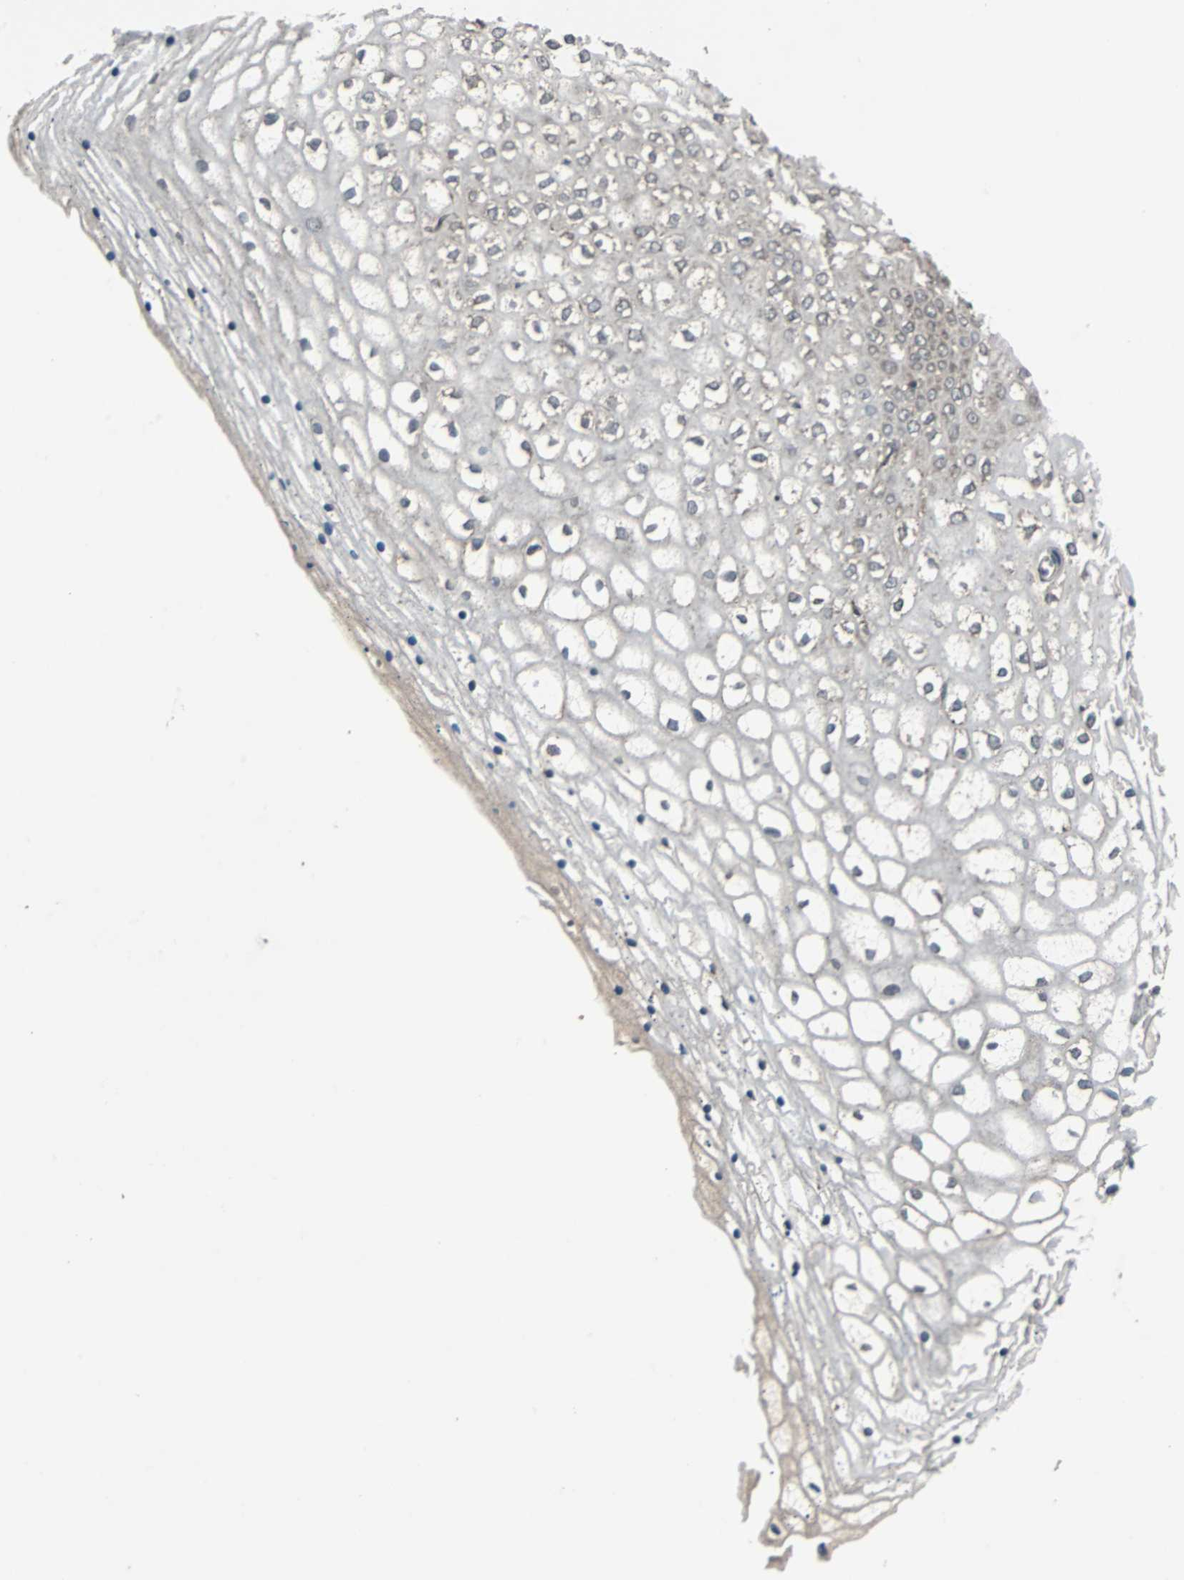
{"staining": {"intensity": "moderate", "quantity": "25%-75%", "location": "cytoplasmic/membranous"}, "tissue": "vagina", "cell_type": "Squamous epithelial cells", "image_type": "normal", "snomed": [{"axis": "morphology", "description": "Normal tissue, NOS"}, {"axis": "topography", "description": "Soft tissue"}, {"axis": "topography", "description": "Vagina"}], "caption": "Protein staining exhibits moderate cytoplasmic/membranous staining in approximately 25%-75% of squamous epithelial cells in benign vagina.", "gene": "RAB7A", "patient": {"sex": "female", "age": 61}}